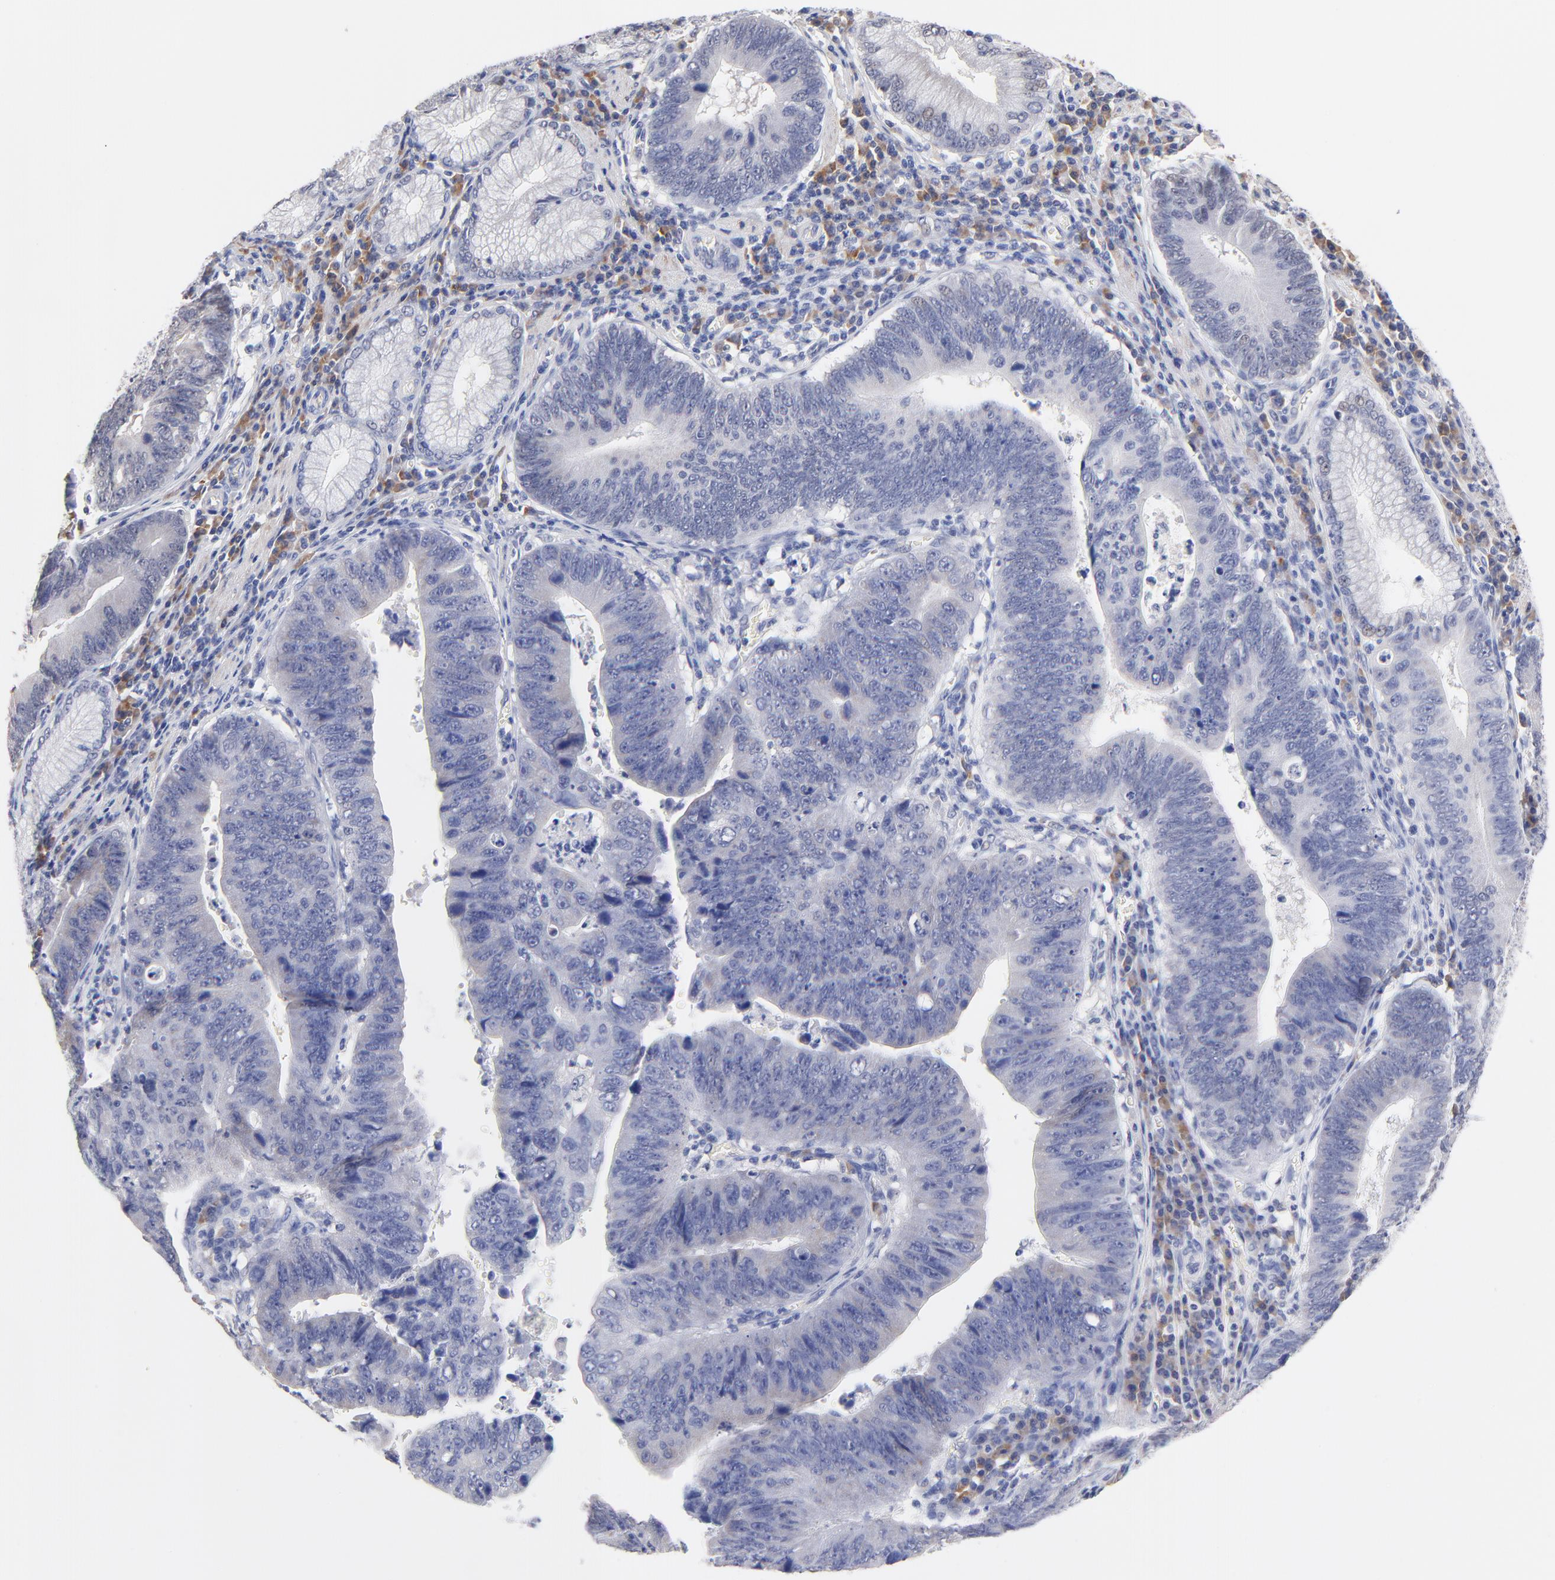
{"staining": {"intensity": "negative", "quantity": "none", "location": "none"}, "tissue": "stomach cancer", "cell_type": "Tumor cells", "image_type": "cancer", "snomed": [{"axis": "morphology", "description": "Adenocarcinoma, NOS"}, {"axis": "topography", "description": "Stomach"}], "caption": "Immunohistochemistry of stomach cancer (adenocarcinoma) displays no expression in tumor cells.", "gene": "TWNK", "patient": {"sex": "male", "age": 59}}